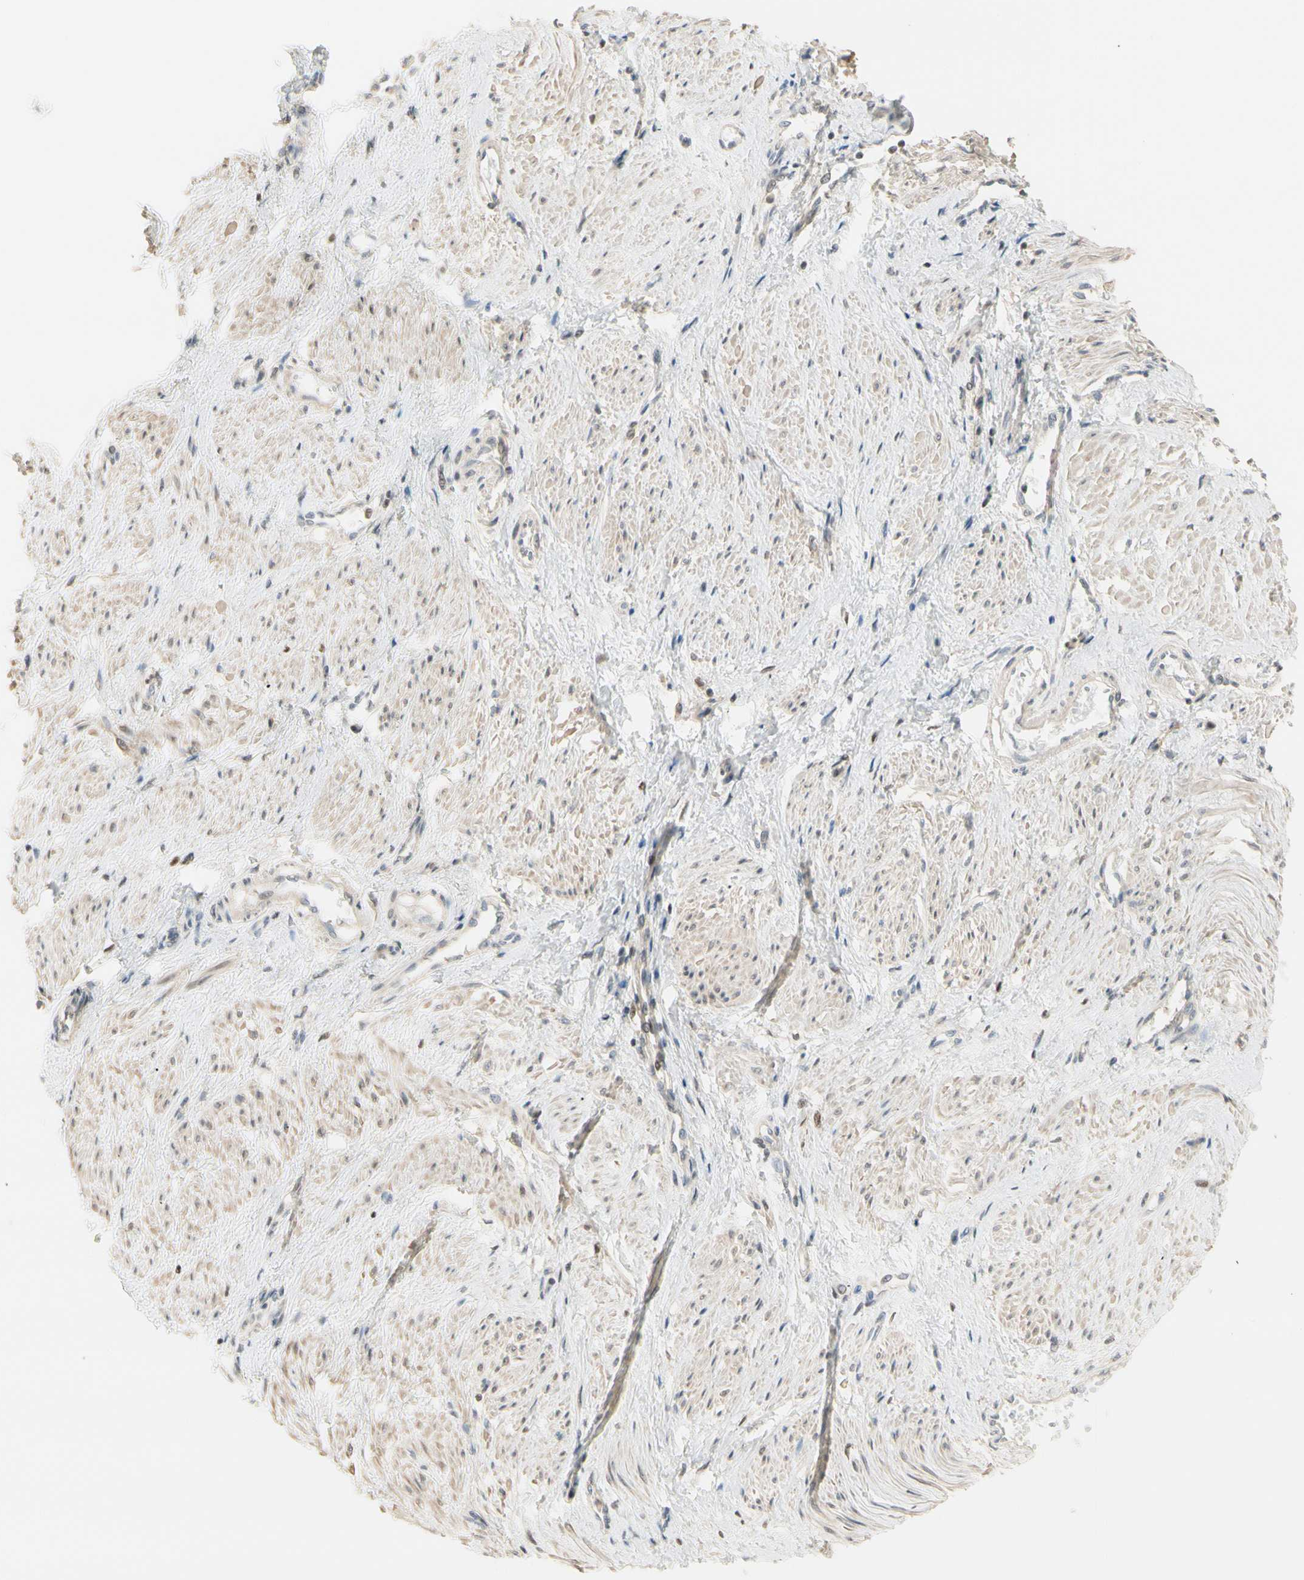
{"staining": {"intensity": "weak", "quantity": ">75%", "location": "cytoplasmic/membranous"}, "tissue": "smooth muscle", "cell_type": "Smooth muscle cells", "image_type": "normal", "snomed": [{"axis": "morphology", "description": "Normal tissue, NOS"}, {"axis": "topography", "description": "Smooth muscle"}, {"axis": "topography", "description": "Uterus"}], "caption": "Immunohistochemistry (IHC) micrograph of unremarkable smooth muscle: human smooth muscle stained using IHC displays low levels of weak protein expression localized specifically in the cytoplasmic/membranous of smooth muscle cells, appearing as a cytoplasmic/membranous brown color.", "gene": "NFYA", "patient": {"sex": "female", "age": 39}}